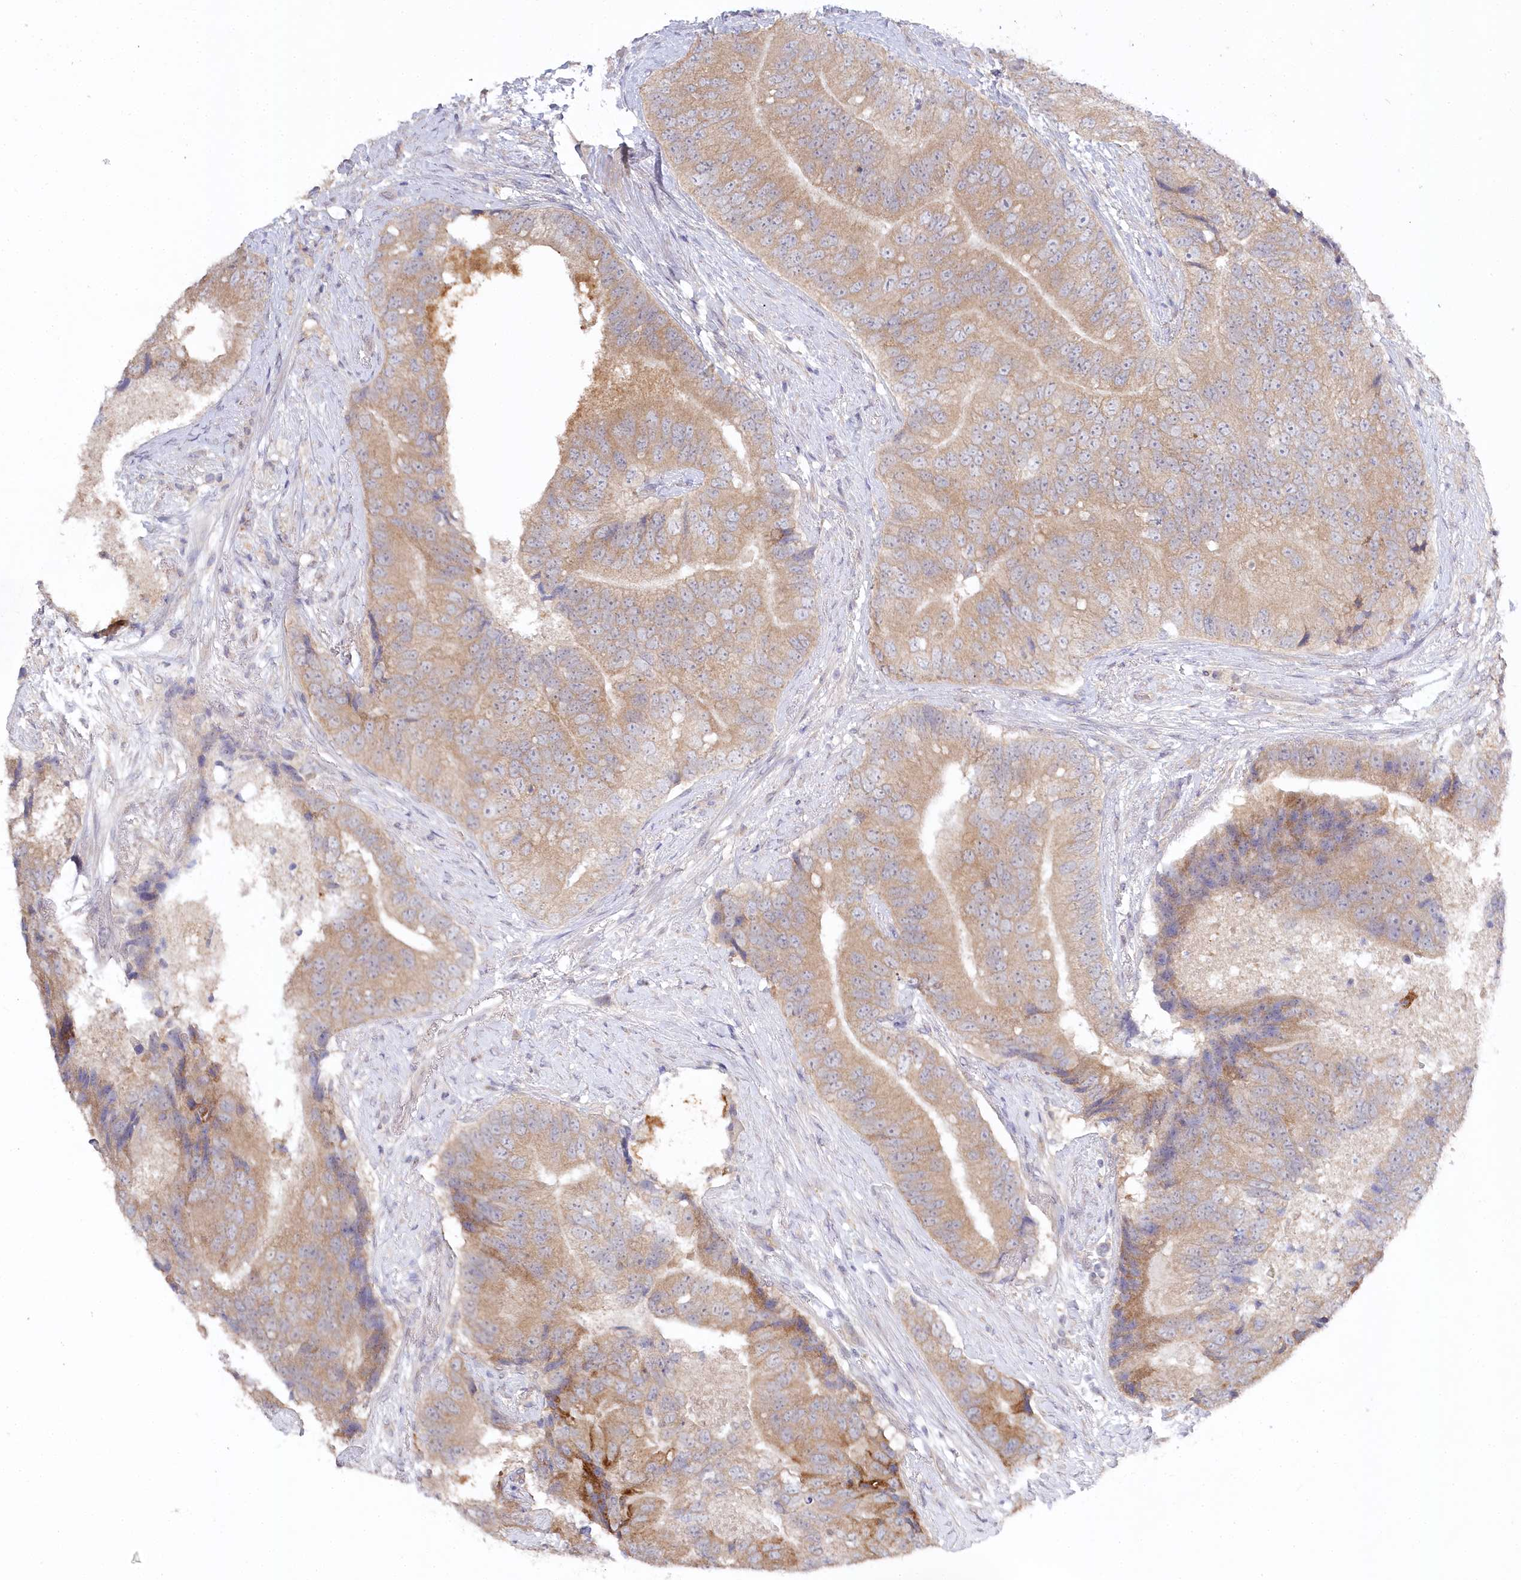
{"staining": {"intensity": "moderate", "quantity": ">75%", "location": "cytoplasmic/membranous"}, "tissue": "prostate cancer", "cell_type": "Tumor cells", "image_type": "cancer", "snomed": [{"axis": "morphology", "description": "Adenocarcinoma, High grade"}, {"axis": "topography", "description": "Prostate"}], "caption": "Immunohistochemistry (IHC) of prostate cancer demonstrates medium levels of moderate cytoplasmic/membranous positivity in approximately >75% of tumor cells. (brown staining indicates protein expression, while blue staining denotes nuclei).", "gene": "AAMDC", "patient": {"sex": "male", "age": 70}}